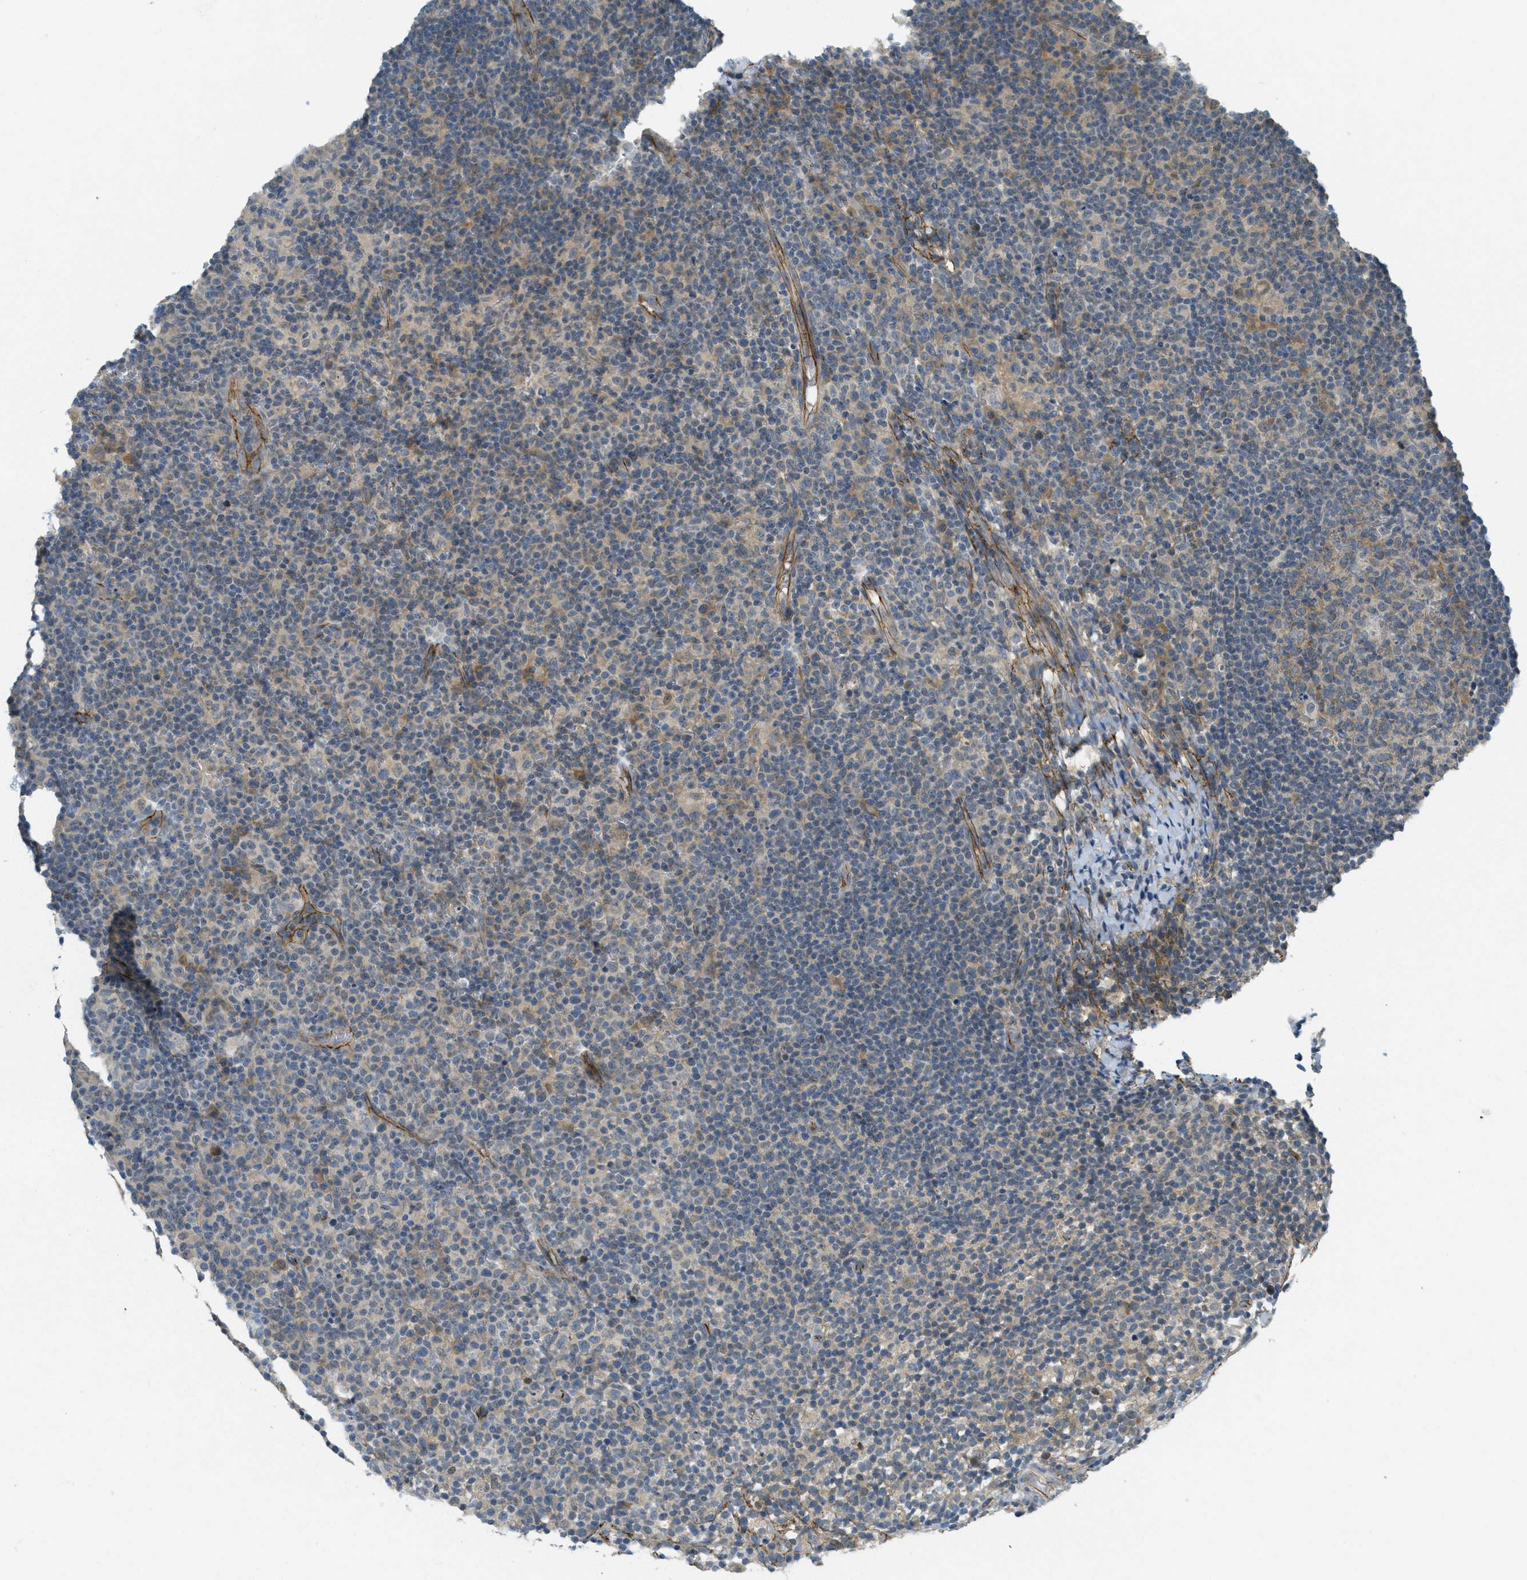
{"staining": {"intensity": "weak", "quantity": "<25%", "location": "cytoplasmic/membranous"}, "tissue": "lymph node", "cell_type": "Germinal center cells", "image_type": "normal", "snomed": [{"axis": "morphology", "description": "Normal tissue, NOS"}, {"axis": "morphology", "description": "Inflammation, NOS"}, {"axis": "topography", "description": "Lymph node"}], "caption": "There is no significant positivity in germinal center cells of lymph node. (DAB IHC visualized using brightfield microscopy, high magnification).", "gene": "JCAD", "patient": {"sex": "male", "age": 55}}